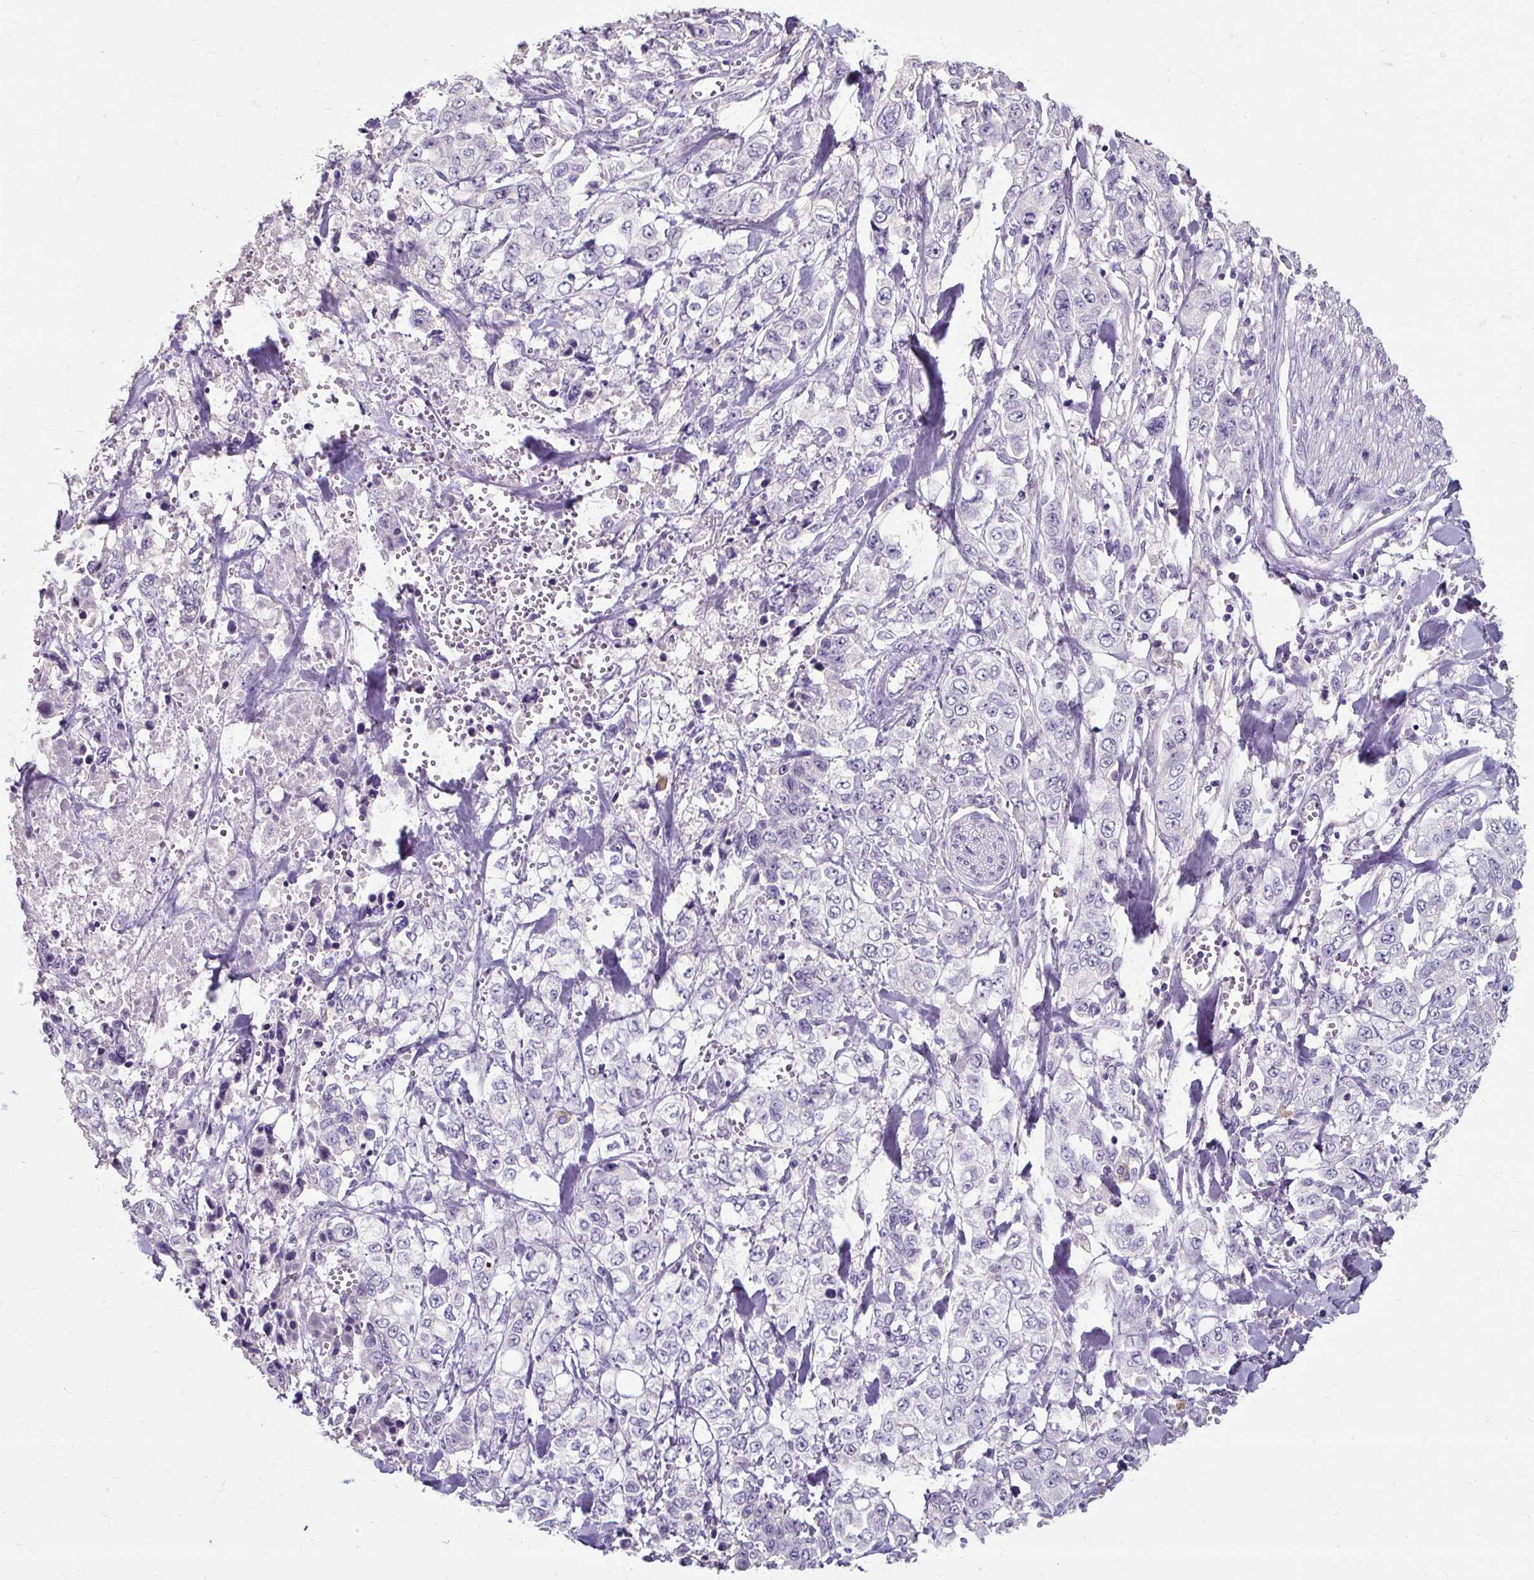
{"staining": {"intensity": "negative", "quantity": "none", "location": "none"}, "tissue": "stomach cancer", "cell_type": "Tumor cells", "image_type": "cancer", "snomed": [{"axis": "morphology", "description": "Adenocarcinoma, NOS"}, {"axis": "topography", "description": "Stomach, upper"}], "caption": "The histopathology image exhibits no significant expression in tumor cells of adenocarcinoma (stomach).", "gene": "KLHL24", "patient": {"sex": "male", "age": 62}}